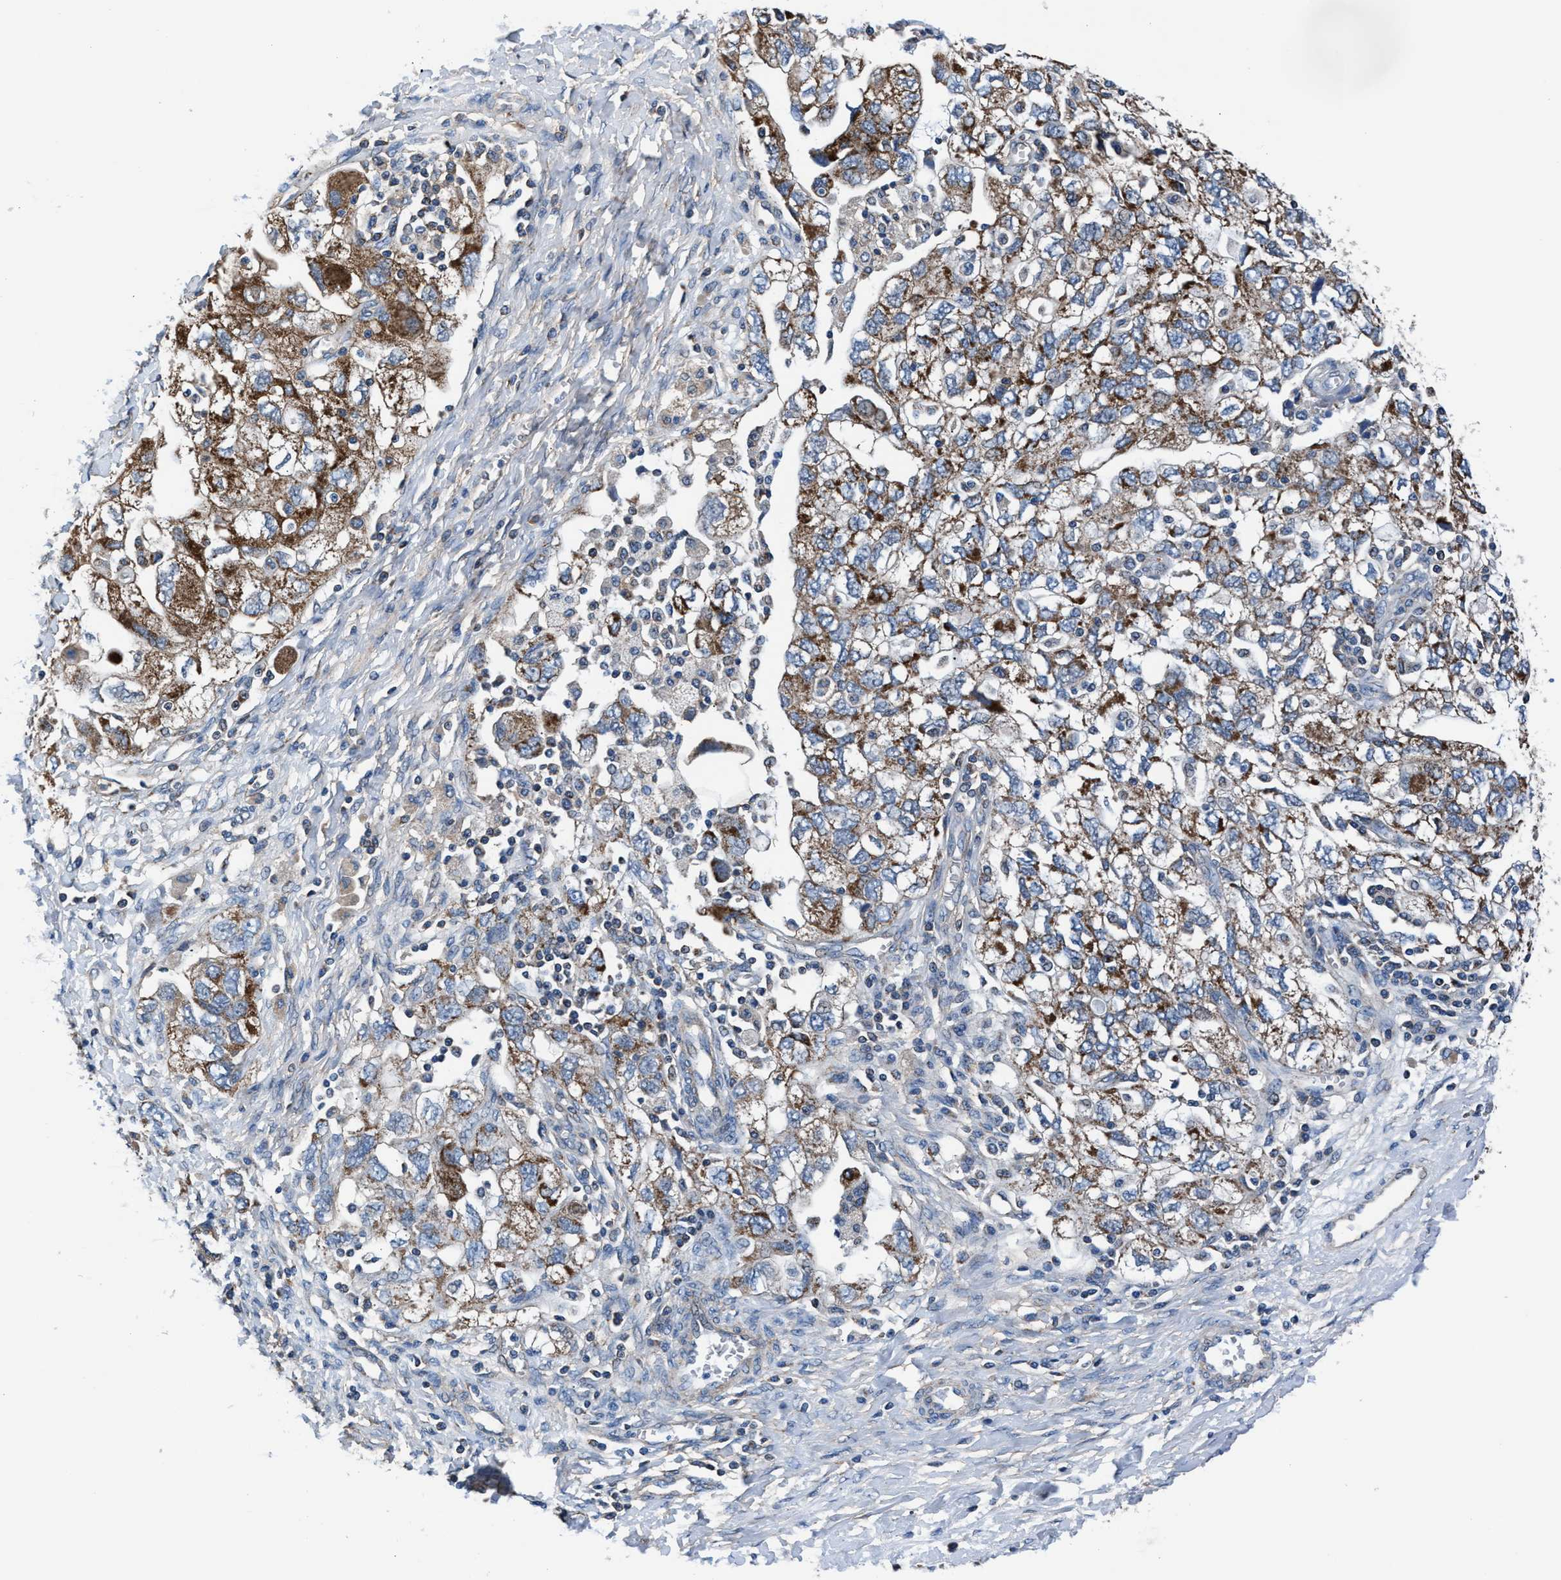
{"staining": {"intensity": "moderate", "quantity": ">75%", "location": "cytoplasmic/membranous"}, "tissue": "ovarian cancer", "cell_type": "Tumor cells", "image_type": "cancer", "snomed": [{"axis": "morphology", "description": "Carcinoma, NOS"}, {"axis": "morphology", "description": "Cystadenocarcinoma, serous, NOS"}, {"axis": "topography", "description": "Ovary"}], "caption": "Human ovarian cancer stained with a brown dye exhibits moderate cytoplasmic/membranous positive expression in about >75% of tumor cells.", "gene": "NKTR", "patient": {"sex": "female", "age": 69}}